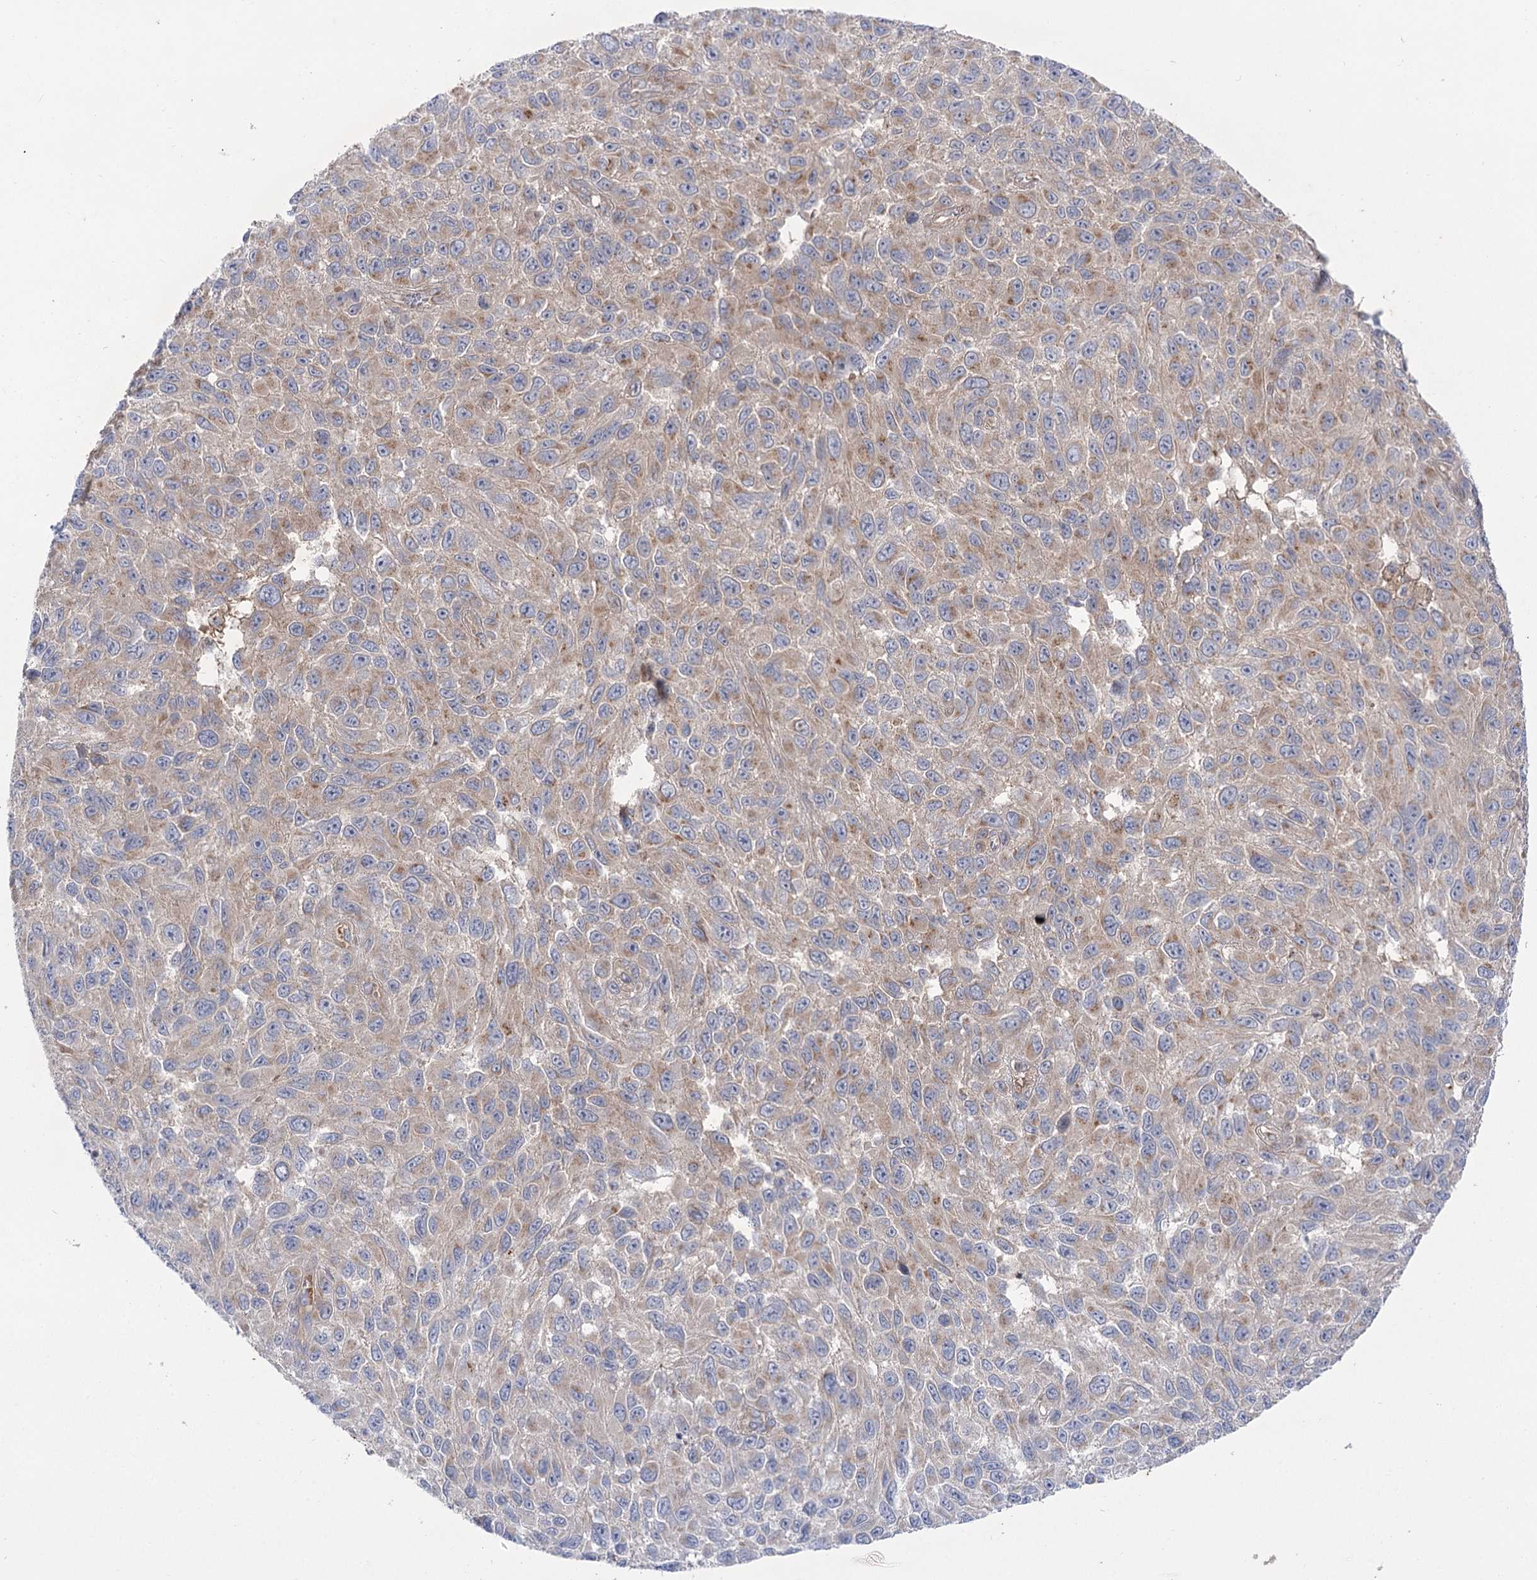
{"staining": {"intensity": "weak", "quantity": "25%-75%", "location": "cytoplasmic/membranous"}, "tissue": "melanoma", "cell_type": "Tumor cells", "image_type": "cancer", "snomed": [{"axis": "morphology", "description": "Malignant melanoma, NOS"}, {"axis": "topography", "description": "Skin"}], "caption": "There is low levels of weak cytoplasmic/membranous expression in tumor cells of melanoma, as demonstrated by immunohistochemical staining (brown color).", "gene": "GBF1", "patient": {"sex": "female", "age": 96}}